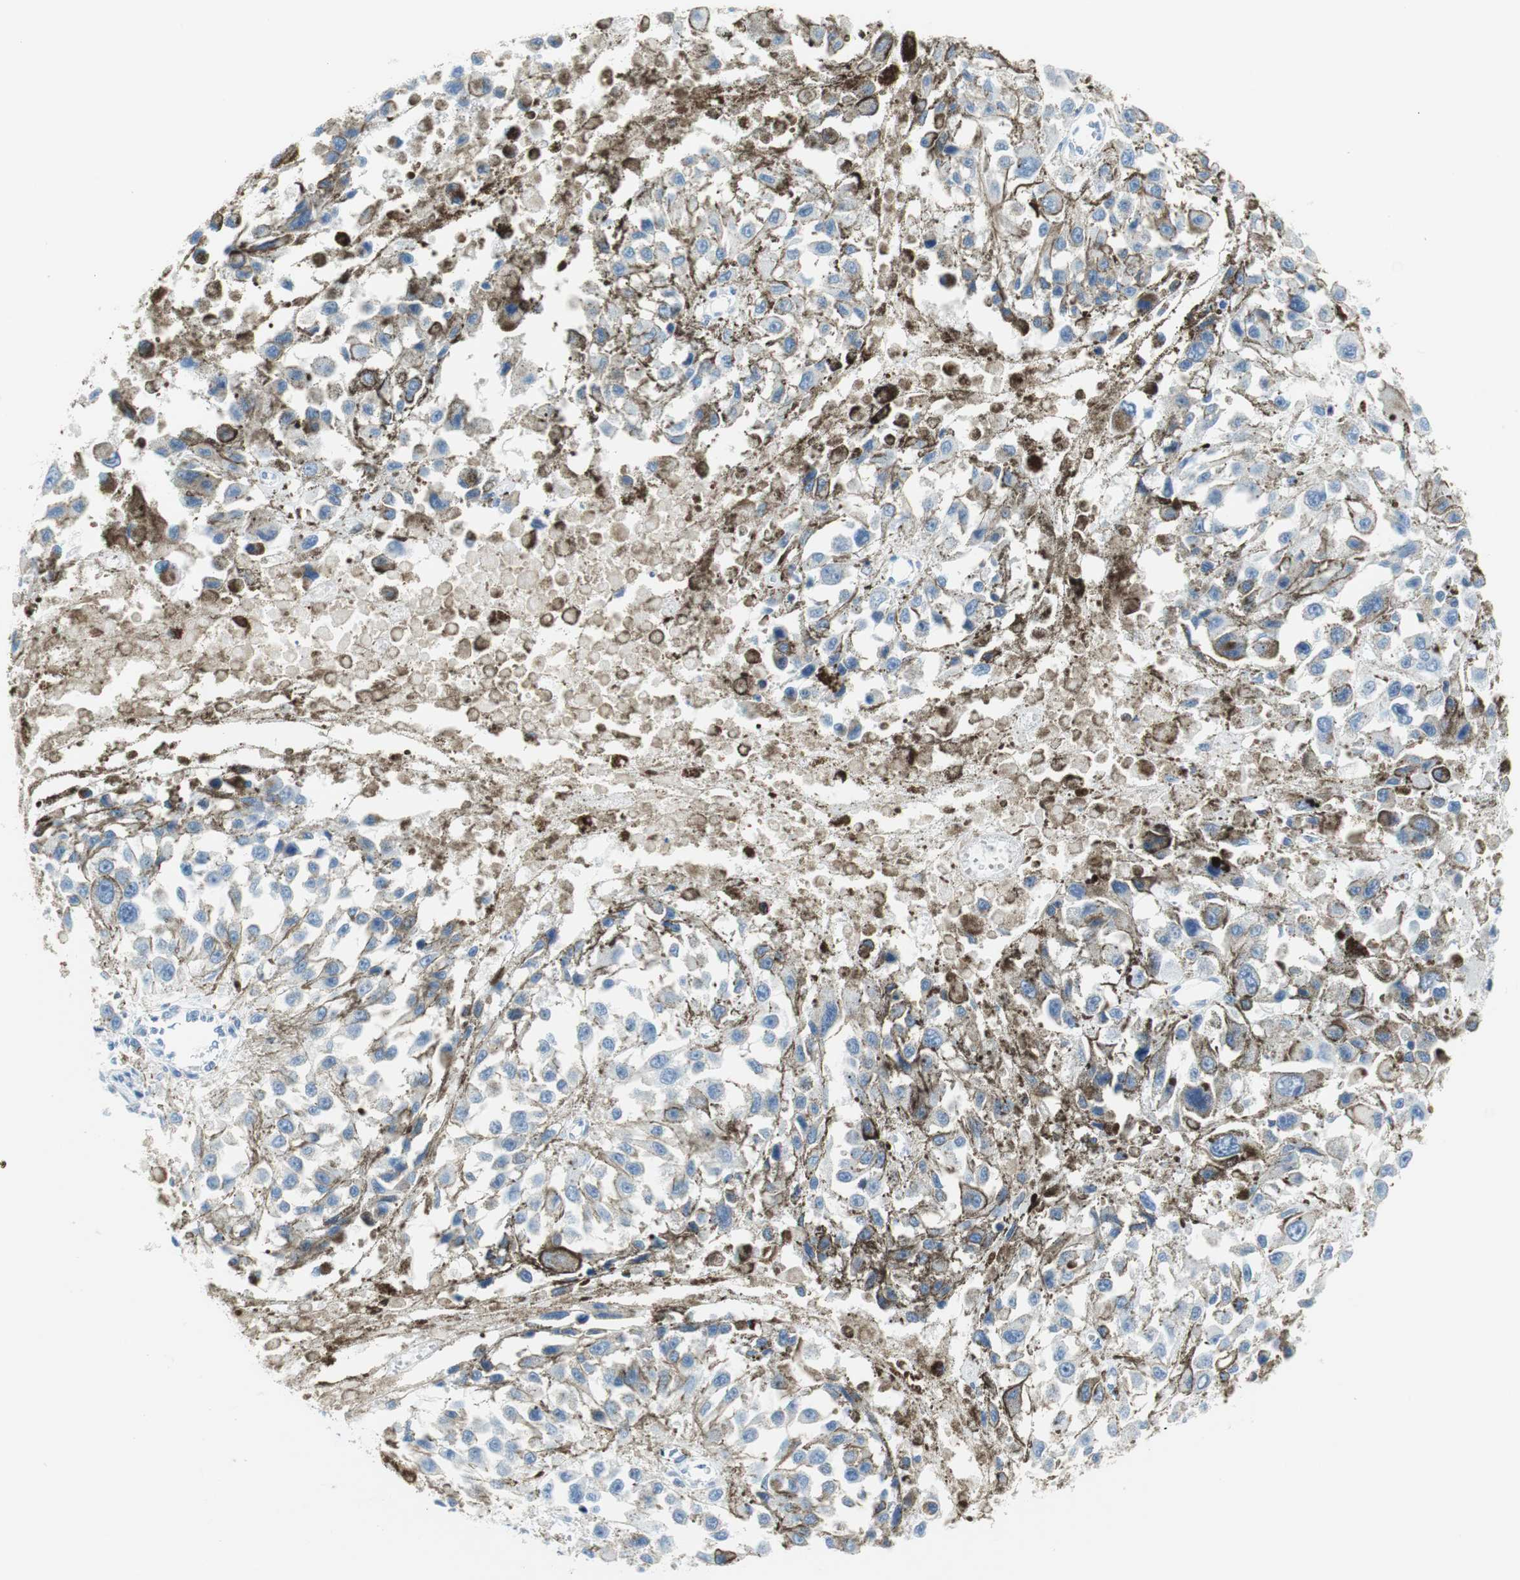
{"staining": {"intensity": "negative", "quantity": "none", "location": "none"}, "tissue": "melanoma", "cell_type": "Tumor cells", "image_type": "cancer", "snomed": [{"axis": "morphology", "description": "Malignant melanoma, Metastatic site"}, {"axis": "topography", "description": "Lymph node"}], "caption": "Tumor cells are negative for protein expression in human melanoma.", "gene": "MYH1", "patient": {"sex": "male", "age": 59}}